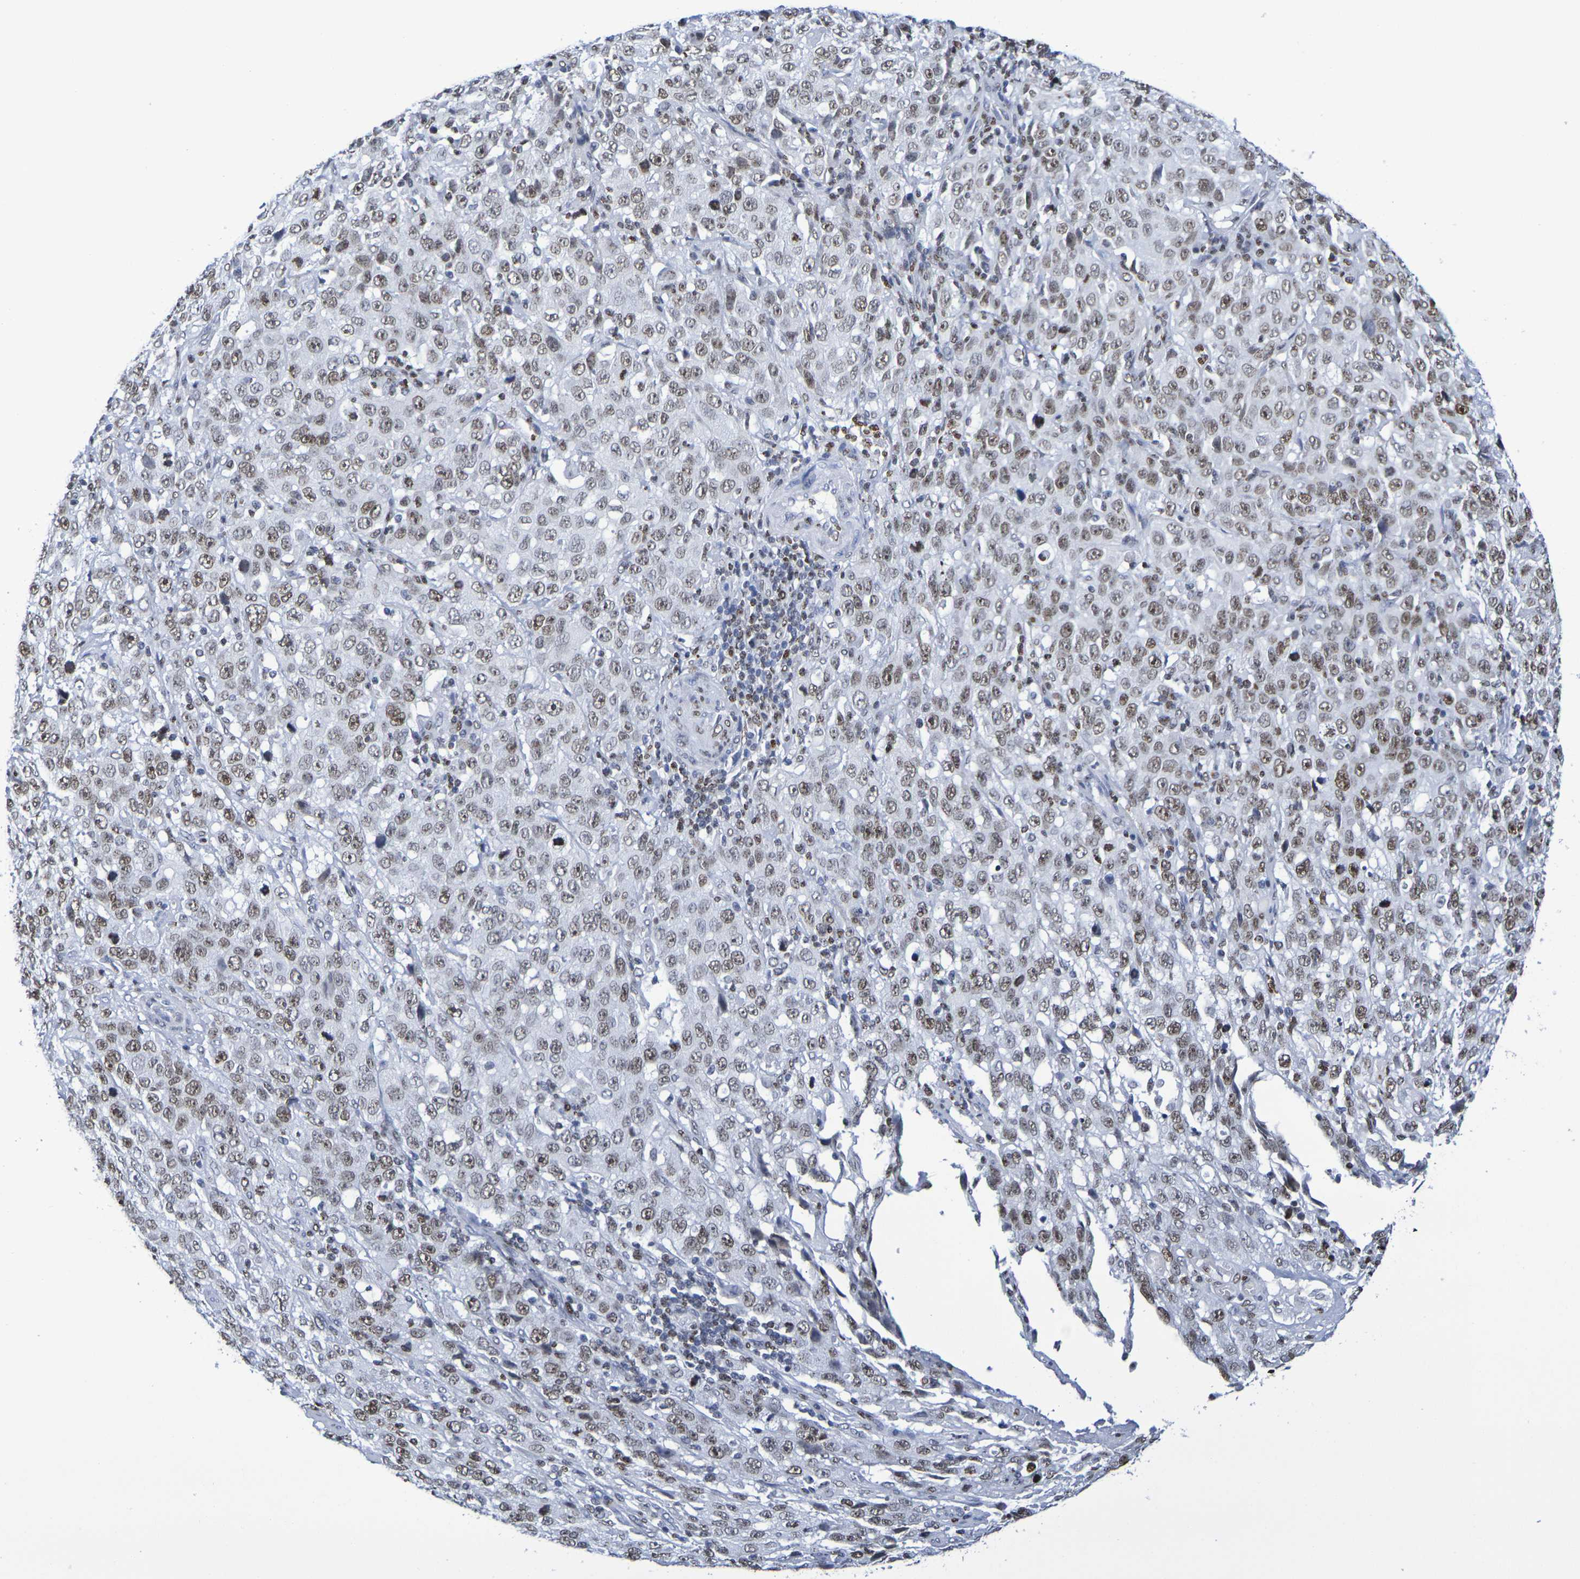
{"staining": {"intensity": "moderate", "quantity": ">75%", "location": "nuclear"}, "tissue": "stomach cancer", "cell_type": "Tumor cells", "image_type": "cancer", "snomed": [{"axis": "morphology", "description": "Normal tissue, NOS"}, {"axis": "morphology", "description": "Adenocarcinoma, NOS"}, {"axis": "topography", "description": "Stomach"}], "caption": "Immunohistochemistry of human stomach adenocarcinoma shows medium levels of moderate nuclear positivity in about >75% of tumor cells.", "gene": "H1-5", "patient": {"sex": "male", "age": 48}}